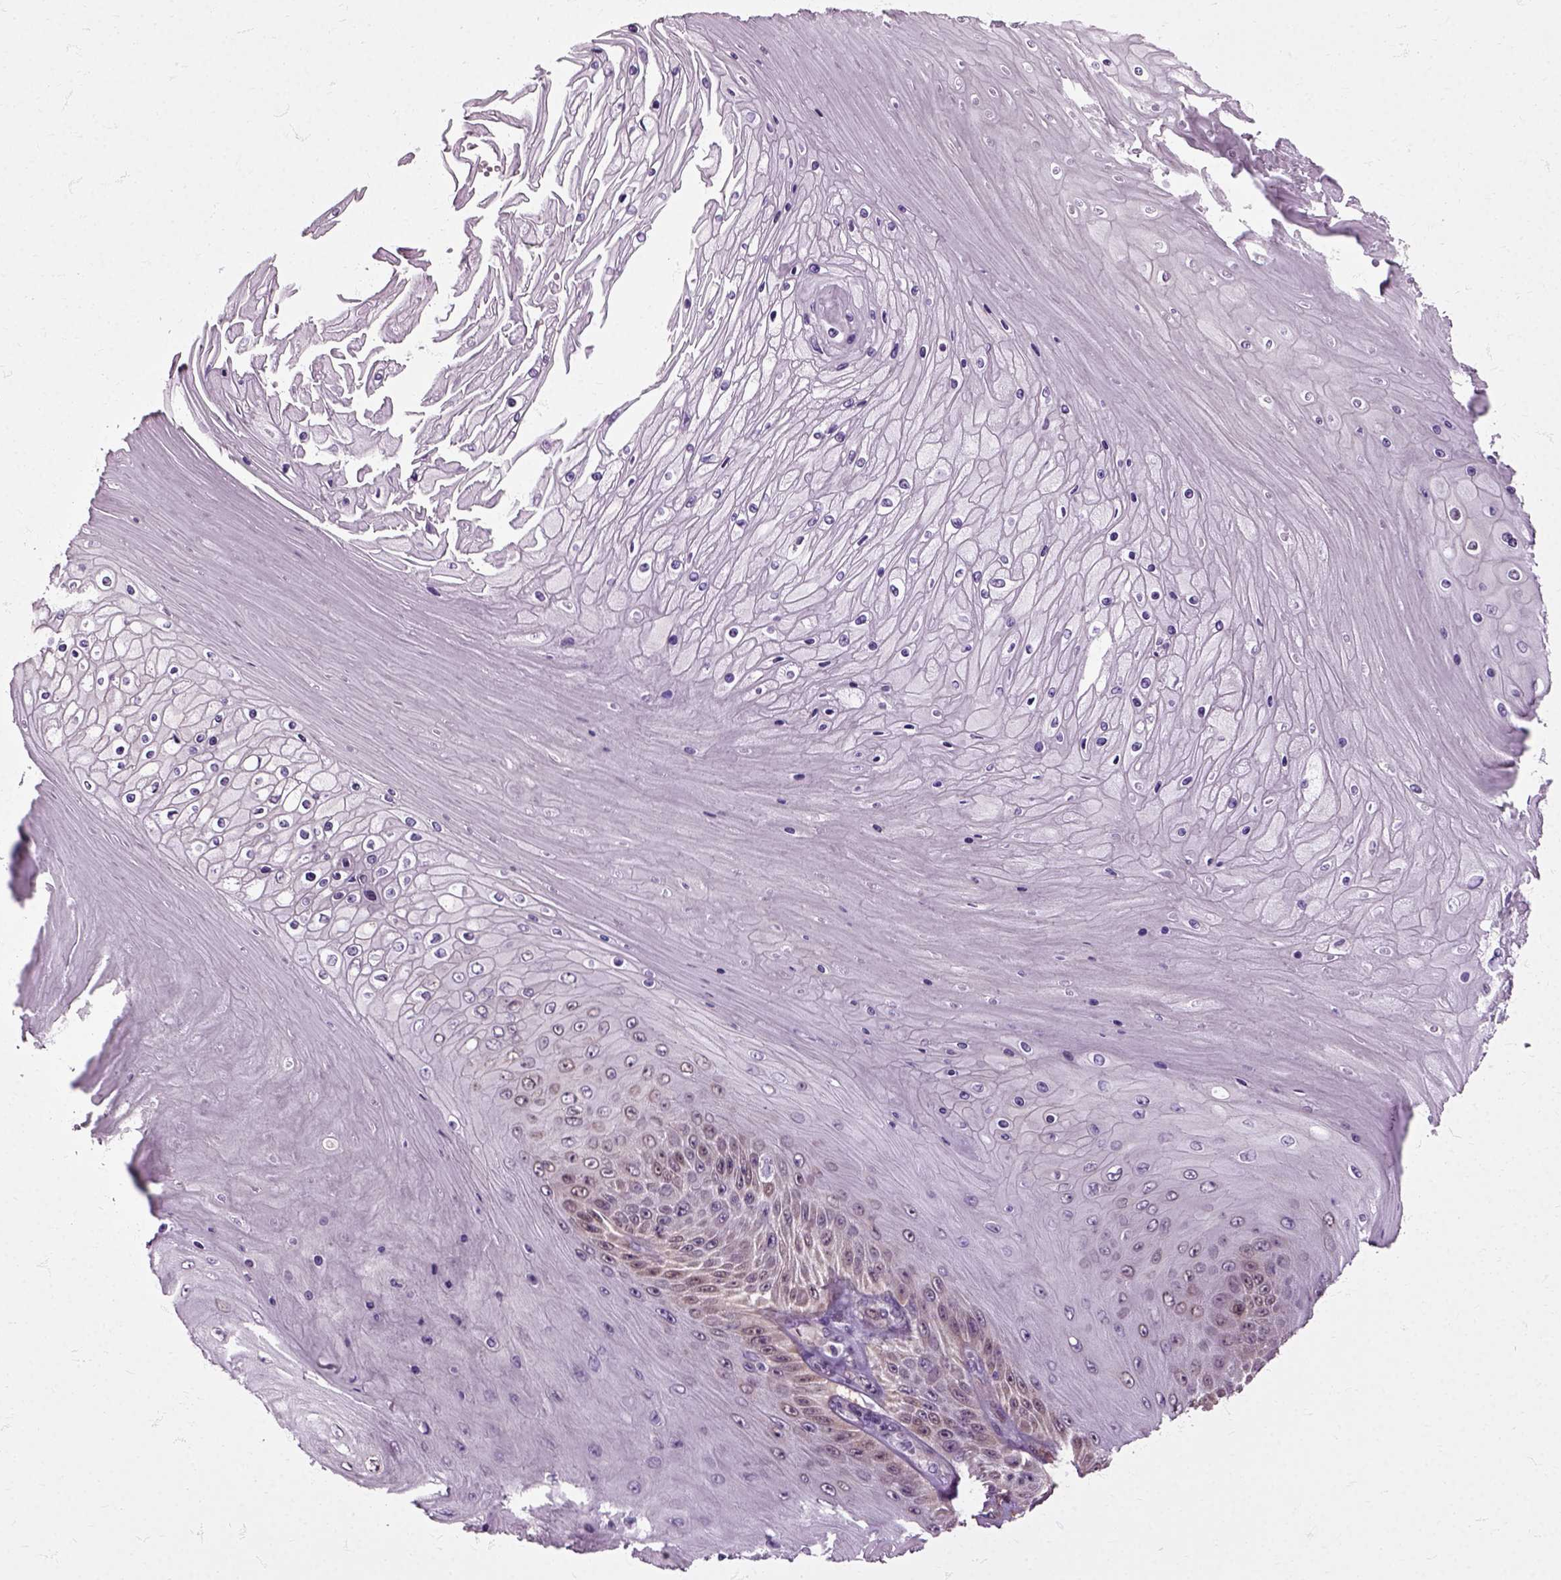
{"staining": {"intensity": "moderate", "quantity": "<25%", "location": "cytoplasmic/membranous"}, "tissue": "skin cancer", "cell_type": "Tumor cells", "image_type": "cancer", "snomed": [{"axis": "morphology", "description": "Squamous cell carcinoma, NOS"}, {"axis": "topography", "description": "Skin"}], "caption": "Squamous cell carcinoma (skin) was stained to show a protein in brown. There is low levels of moderate cytoplasmic/membranous staining in approximately <25% of tumor cells.", "gene": "HSPA2", "patient": {"sex": "male", "age": 62}}